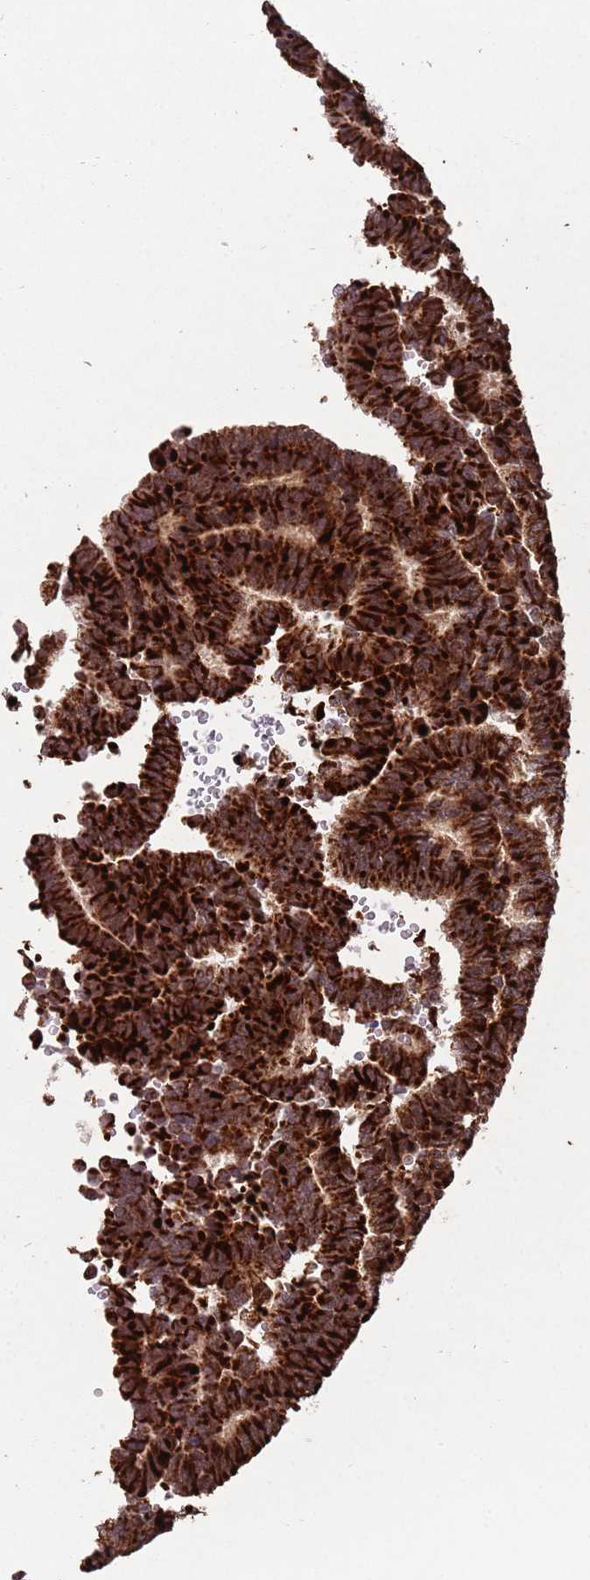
{"staining": {"intensity": "strong", "quantity": ">75%", "location": "cytoplasmic/membranous"}, "tissue": "thyroid cancer", "cell_type": "Tumor cells", "image_type": "cancer", "snomed": [{"axis": "morphology", "description": "Papillary adenocarcinoma, NOS"}, {"axis": "topography", "description": "Thyroid gland"}], "caption": "A brown stain shows strong cytoplasmic/membranous expression of a protein in papillary adenocarcinoma (thyroid) tumor cells.", "gene": "ZNF639", "patient": {"sex": "female", "age": 35}}